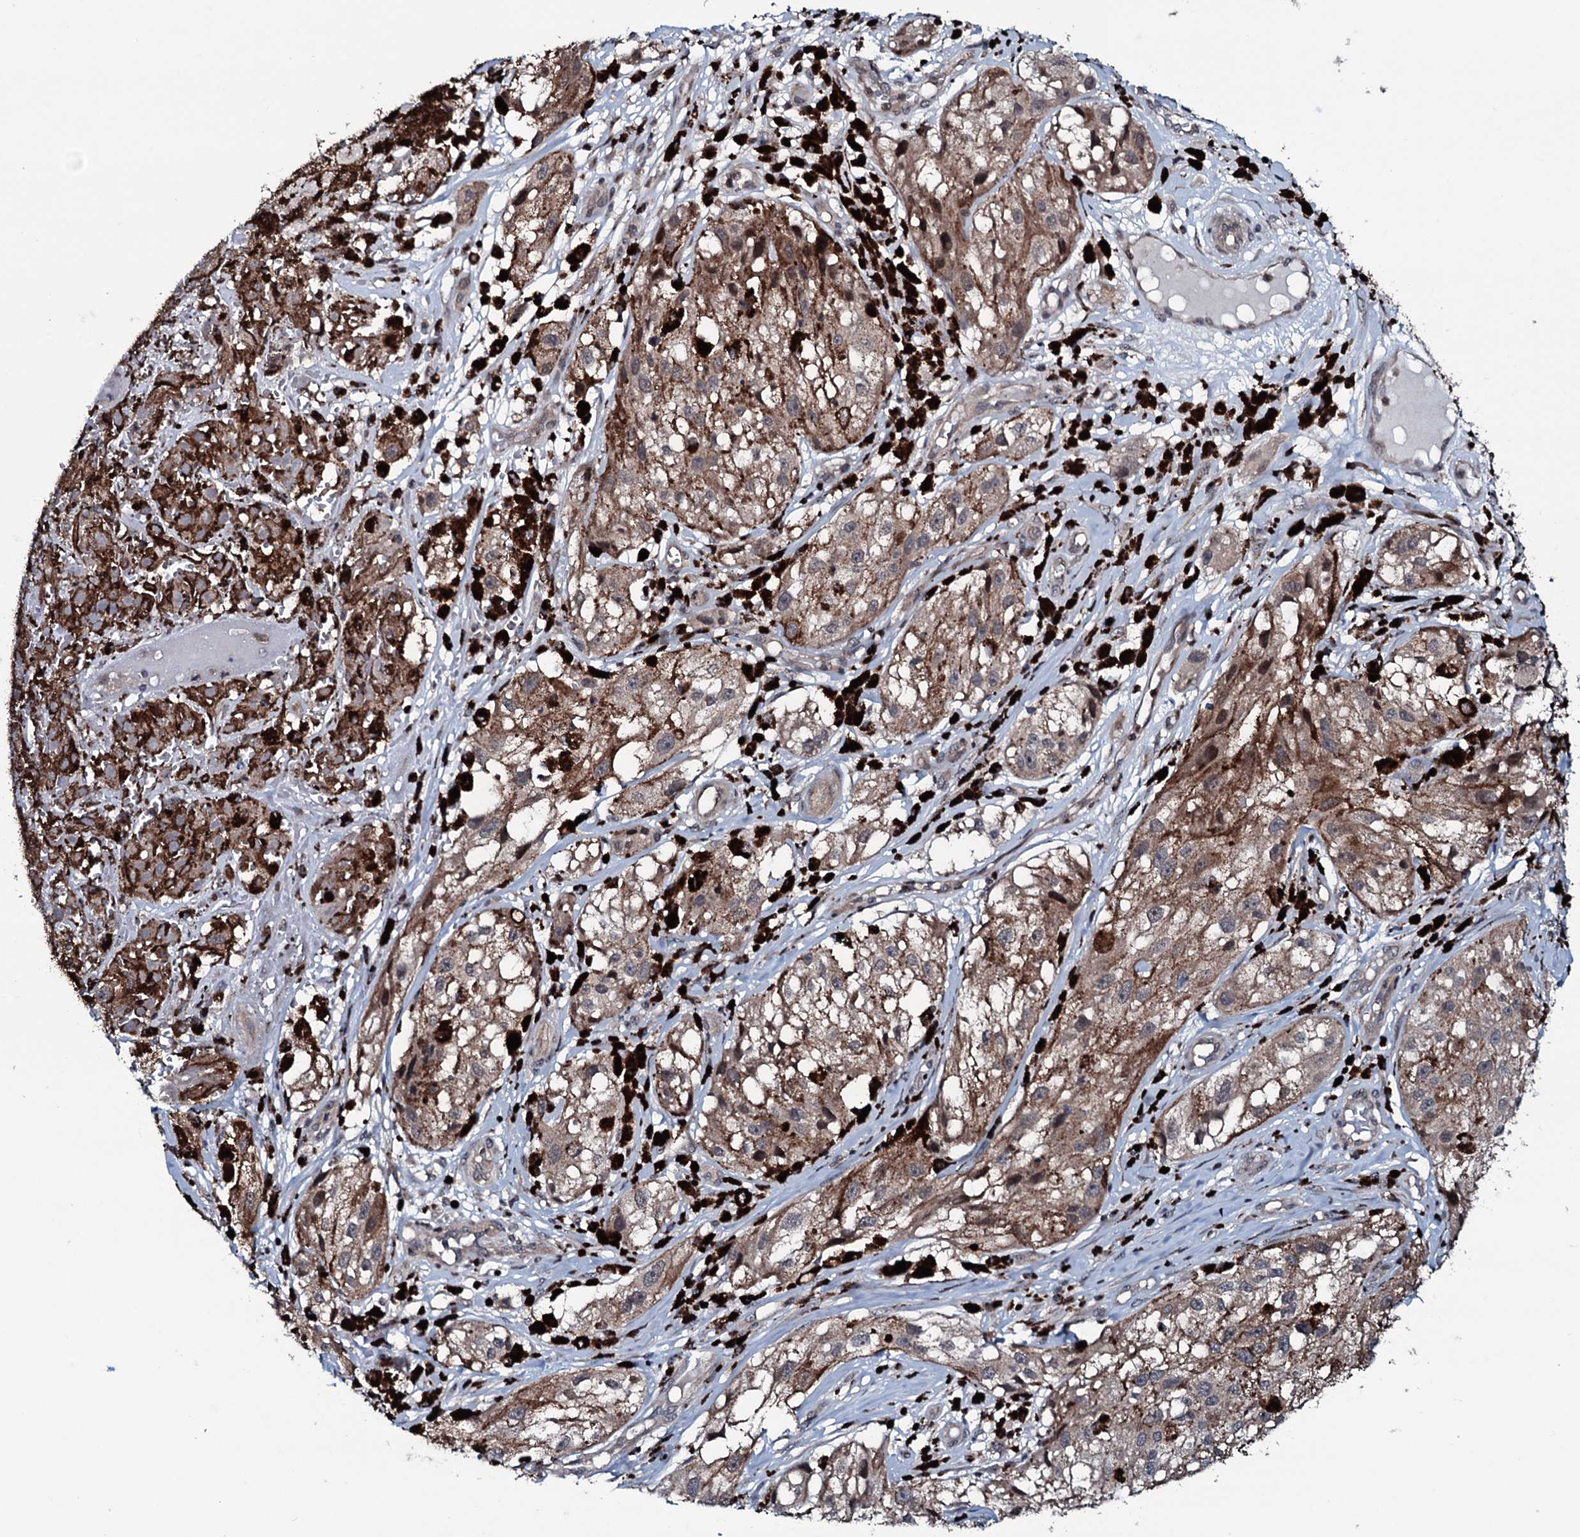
{"staining": {"intensity": "moderate", "quantity": ">75%", "location": "cytoplasmic/membranous"}, "tissue": "melanoma", "cell_type": "Tumor cells", "image_type": "cancer", "snomed": [{"axis": "morphology", "description": "Malignant melanoma, NOS"}, {"axis": "topography", "description": "Skin"}], "caption": "Melanoma stained with a brown dye demonstrates moderate cytoplasmic/membranous positive positivity in approximately >75% of tumor cells.", "gene": "OGFOD2", "patient": {"sex": "male", "age": 88}}